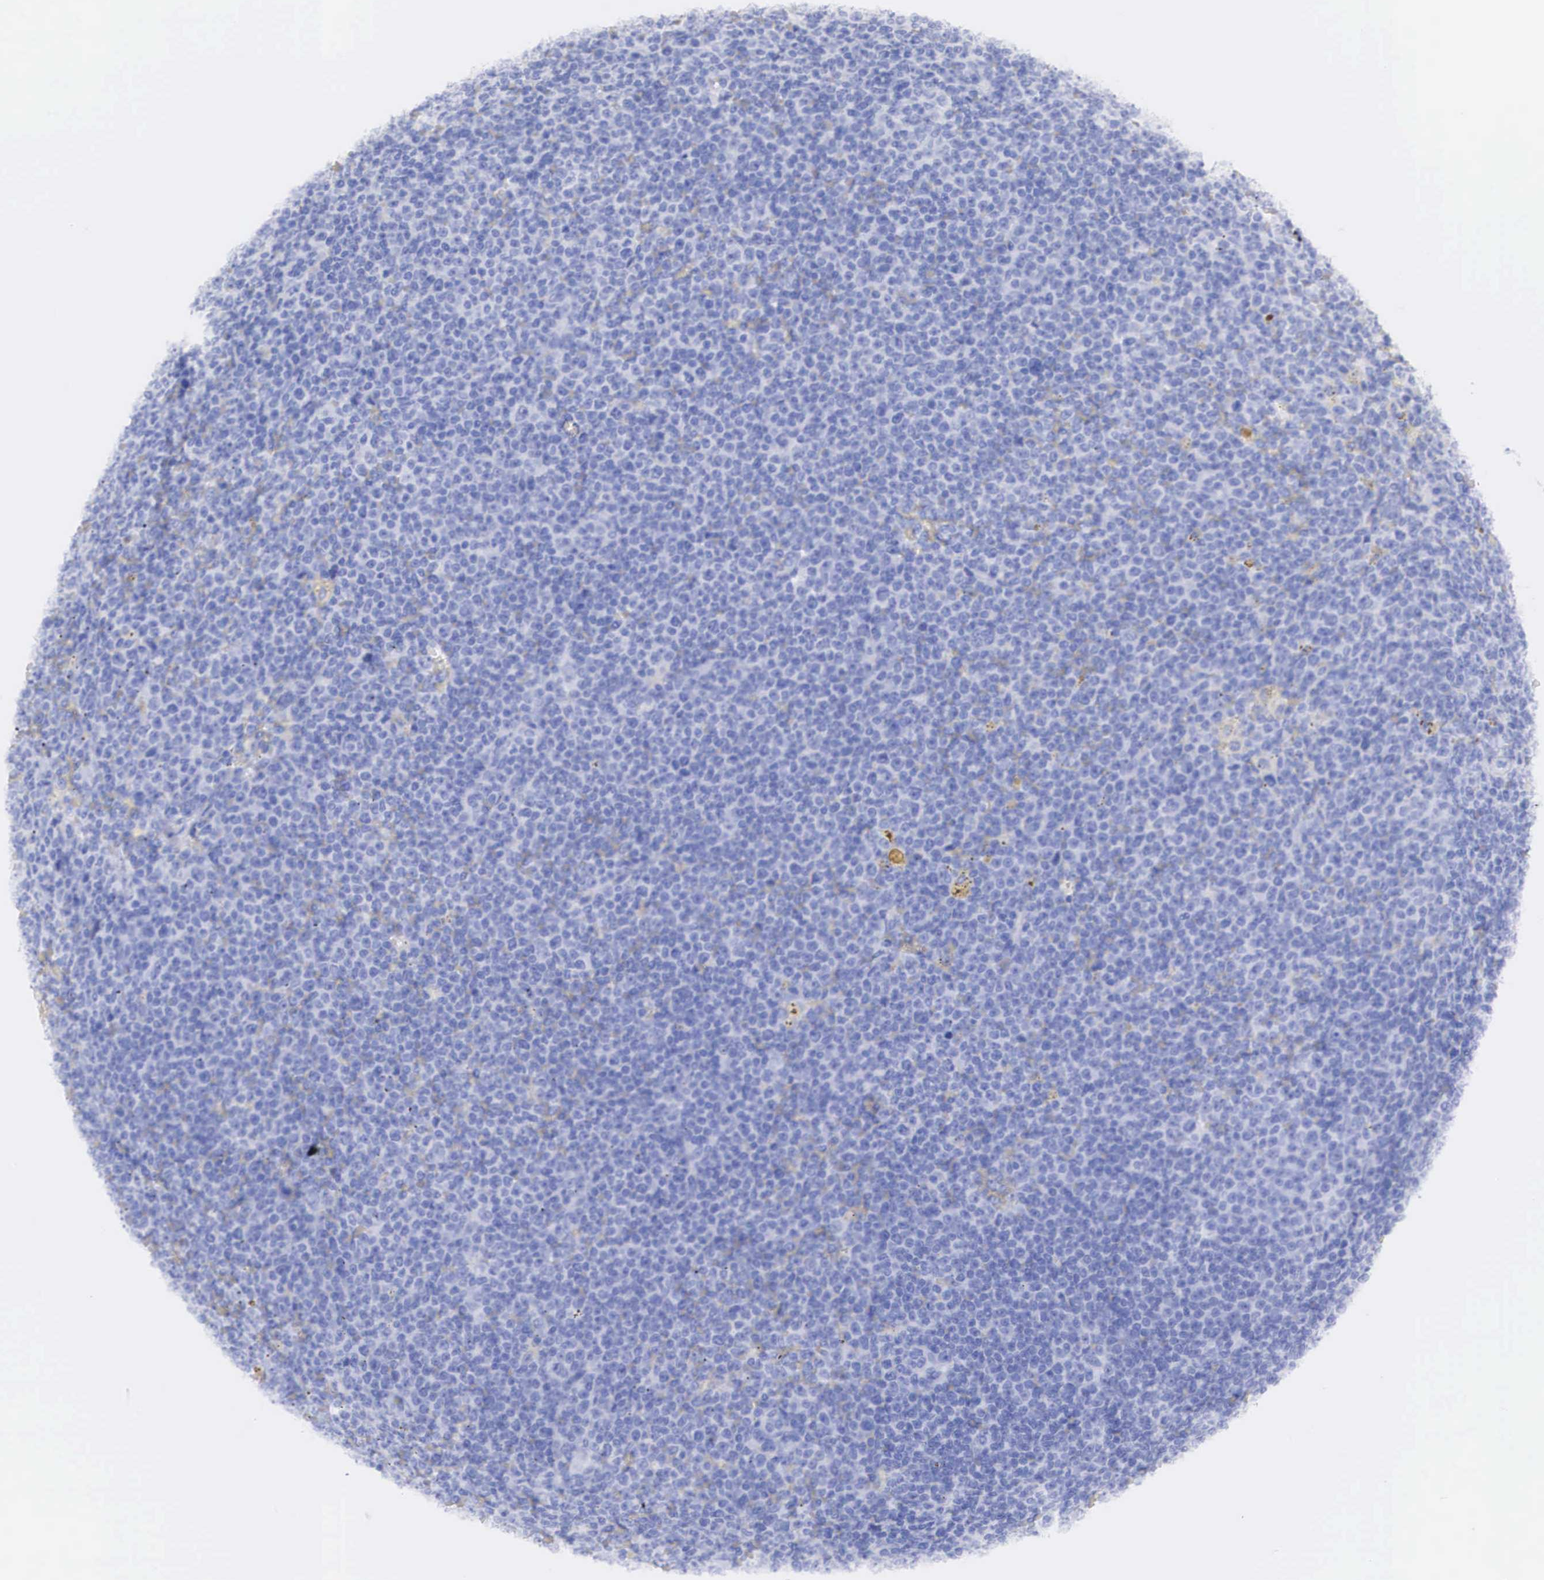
{"staining": {"intensity": "weak", "quantity": "<25%", "location": "cytoplasmic/membranous"}, "tissue": "lymphoma", "cell_type": "Tumor cells", "image_type": "cancer", "snomed": [{"axis": "morphology", "description": "Malignant lymphoma, non-Hodgkin's type, Low grade"}, {"axis": "topography", "description": "Lymph node"}], "caption": "A high-resolution photomicrograph shows IHC staining of malignant lymphoma, non-Hodgkin's type (low-grade), which displays no significant positivity in tumor cells.", "gene": "ERBB2", "patient": {"sex": "male", "age": 50}}